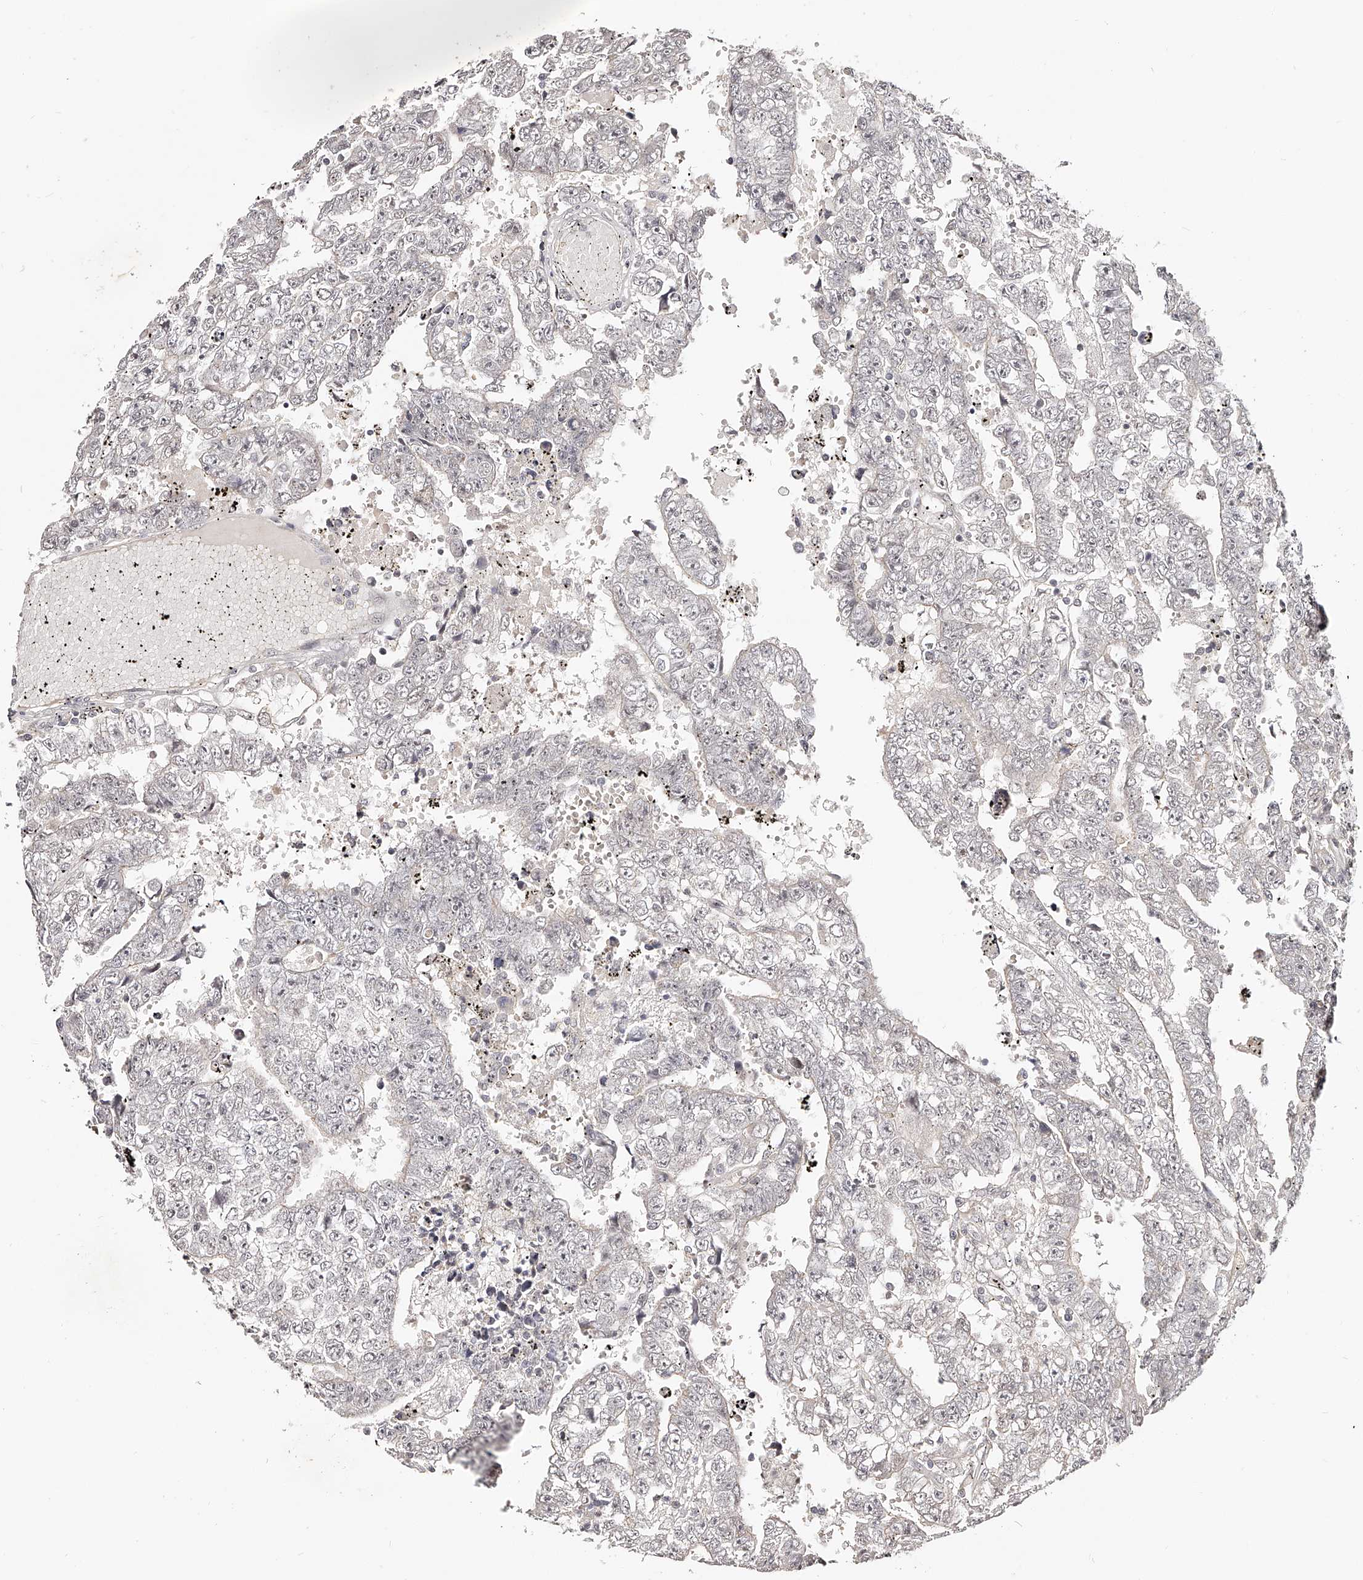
{"staining": {"intensity": "negative", "quantity": "none", "location": "none"}, "tissue": "testis cancer", "cell_type": "Tumor cells", "image_type": "cancer", "snomed": [{"axis": "morphology", "description": "Carcinoma, Embryonal, NOS"}, {"axis": "topography", "description": "Testis"}], "caption": "High power microscopy micrograph of an immunohistochemistry photomicrograph of testis cancer (embryonal carcinoma), revealing no significant positivity in tumor cells.", "gene": "ZNF789", "patient": {"sex": "male", "age": 25}}